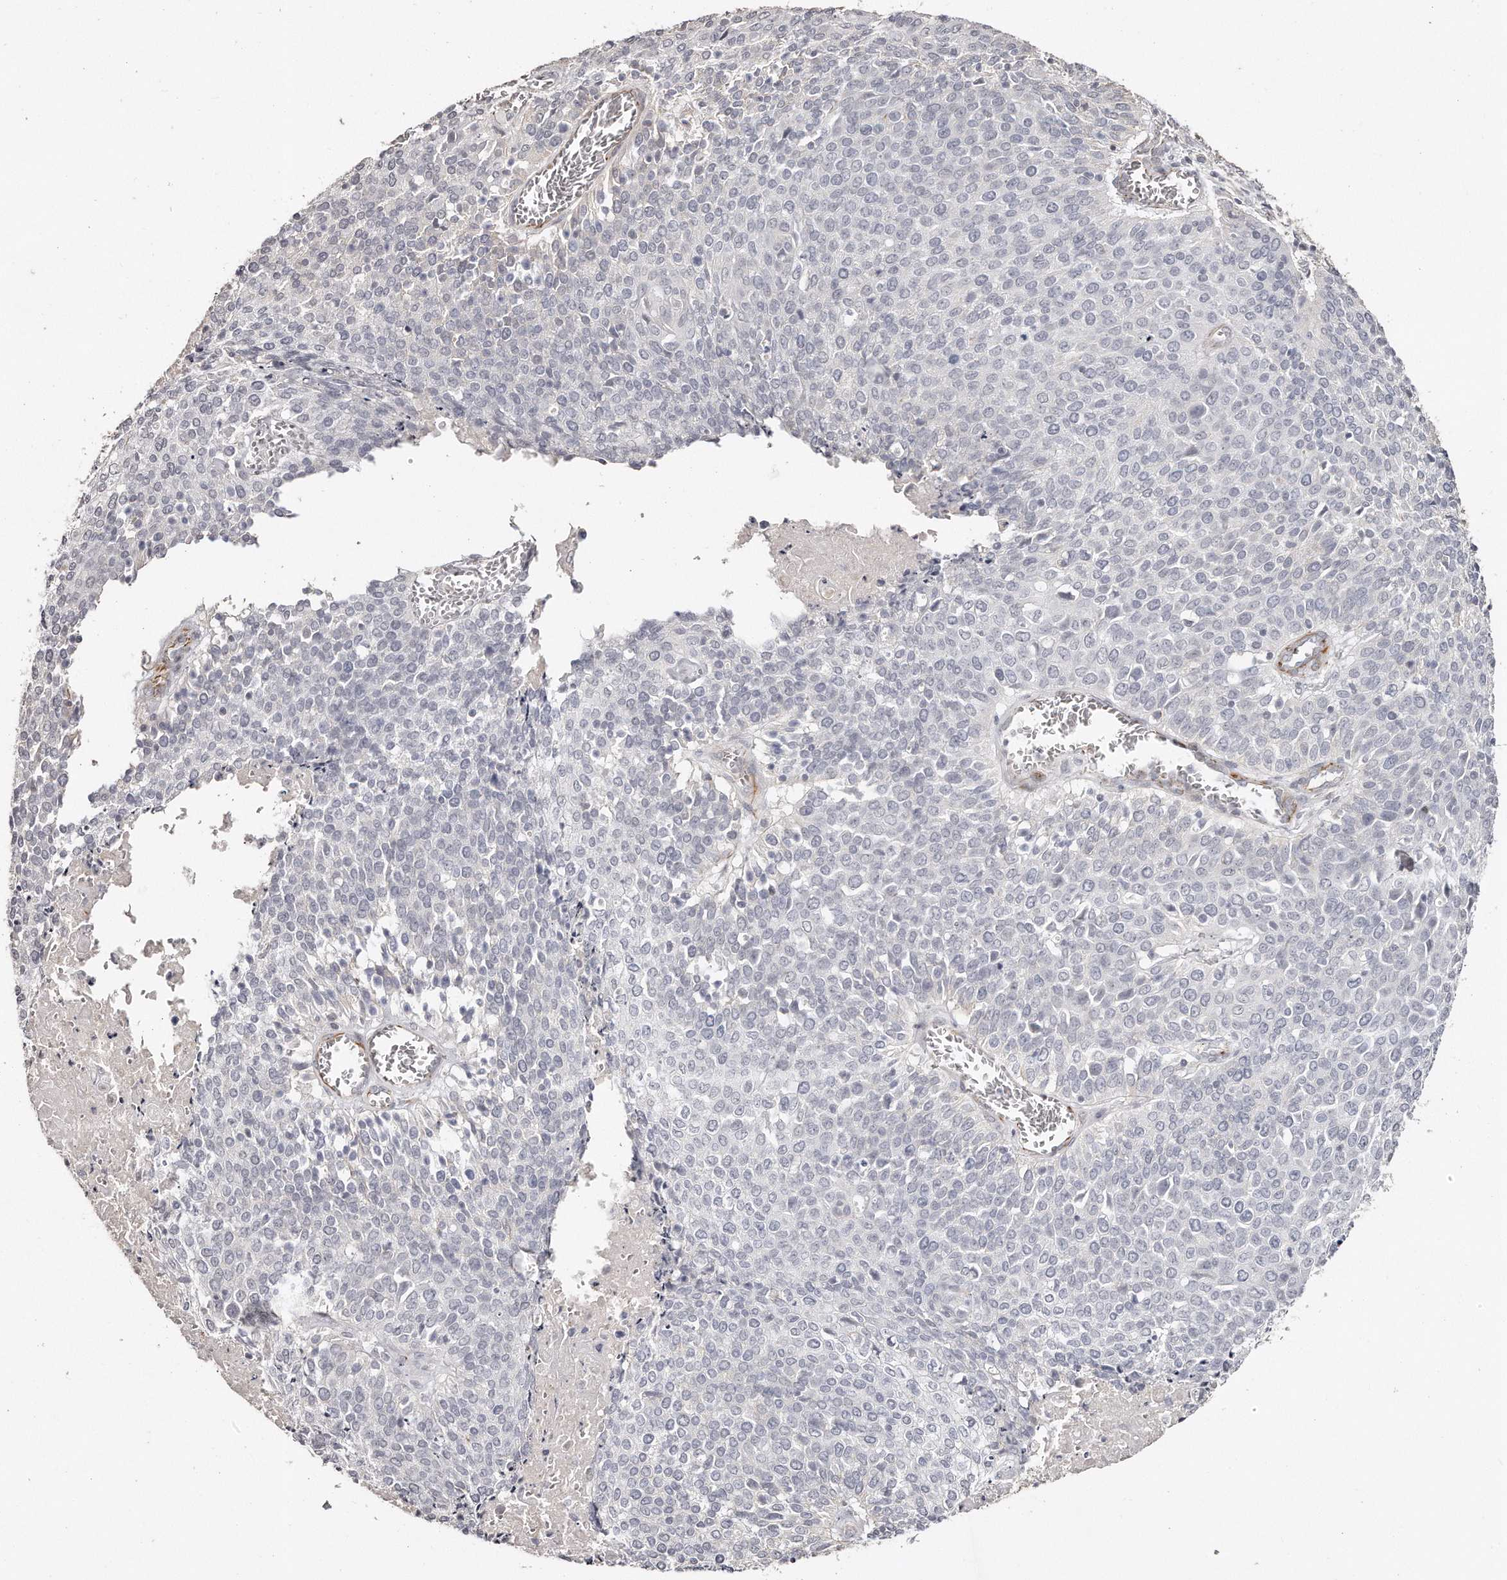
{"staining": {"intensity": "negative", "quantity": "none", "location": "none"}, "tissue": "cervical cancer", "cell_type": "Tumor cells", "image_type": "cancer", "snomed": [{"axis": "morphology", "description": "Squamous cell carcinoma, NOS"}, {"axis": "topography", "description": "Cervix"}], "caption": "IHC image of human cervical cancer (squamous cell carcinoma) stained for a protein (brown), which reveals no staining in tumor cells.", "gene": "ZYG11A", "patient": {"sex": "female", "age": 39}}